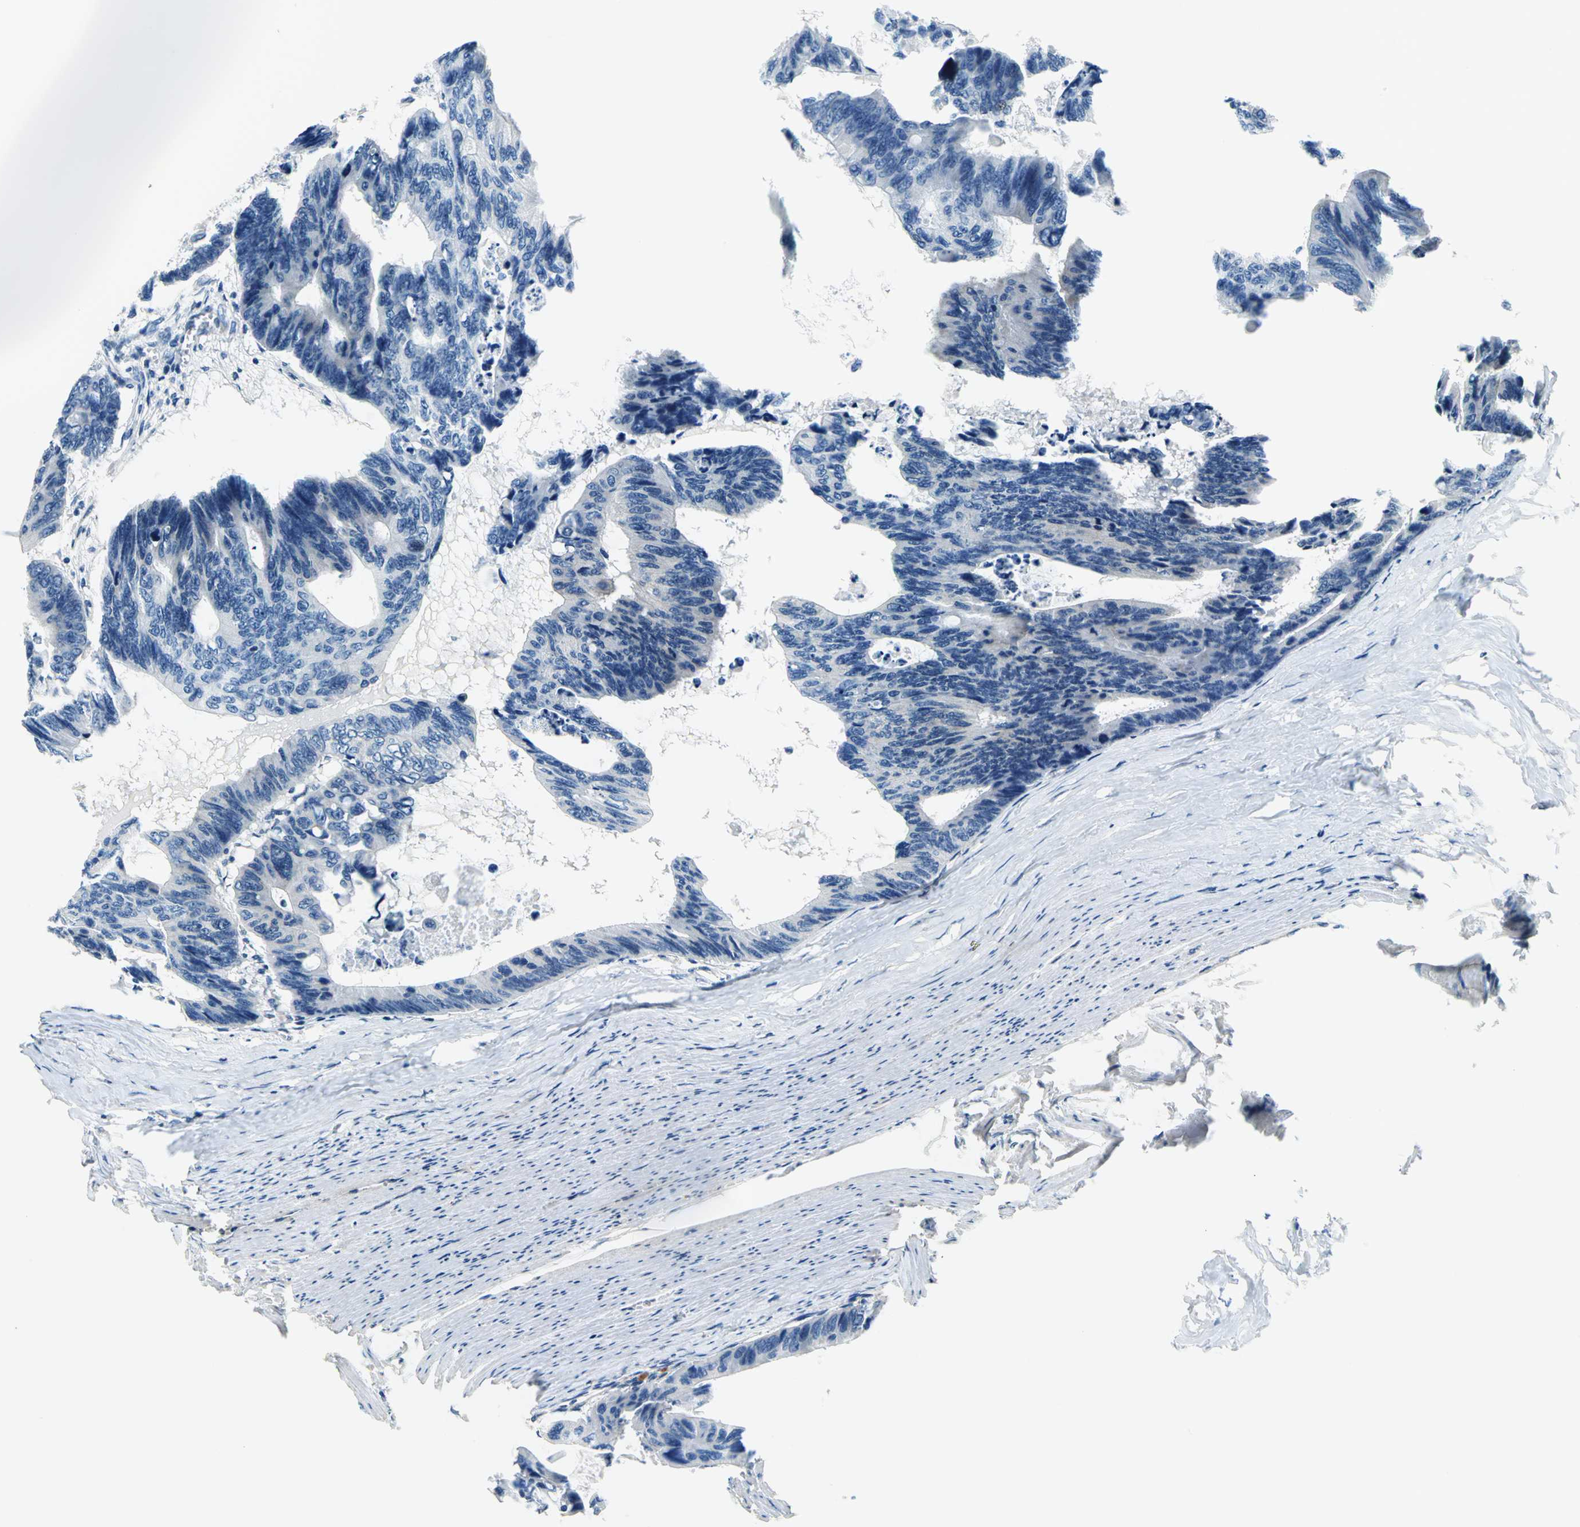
{"staining": {"intensity": "negative", "quantity": "none", "location": "none"}, "tissue": "colorectal cancer", "cell_type": "Tumor cells", "image_type": "cancer", "snomed": [{"axis": "morphology", "description": "Adenocarcinoma, NOS"}, {"axis": "topography", "description": "Colon"}], "caption": "DAB (3,3'-diaminobenzidine) immunohistochemical staining of human colorectal cancer (adenocarcinoma) reveals no significant staining in tumor cells.", "gene": "PIN1", "patient": {"sex": "female", "age": 55}}